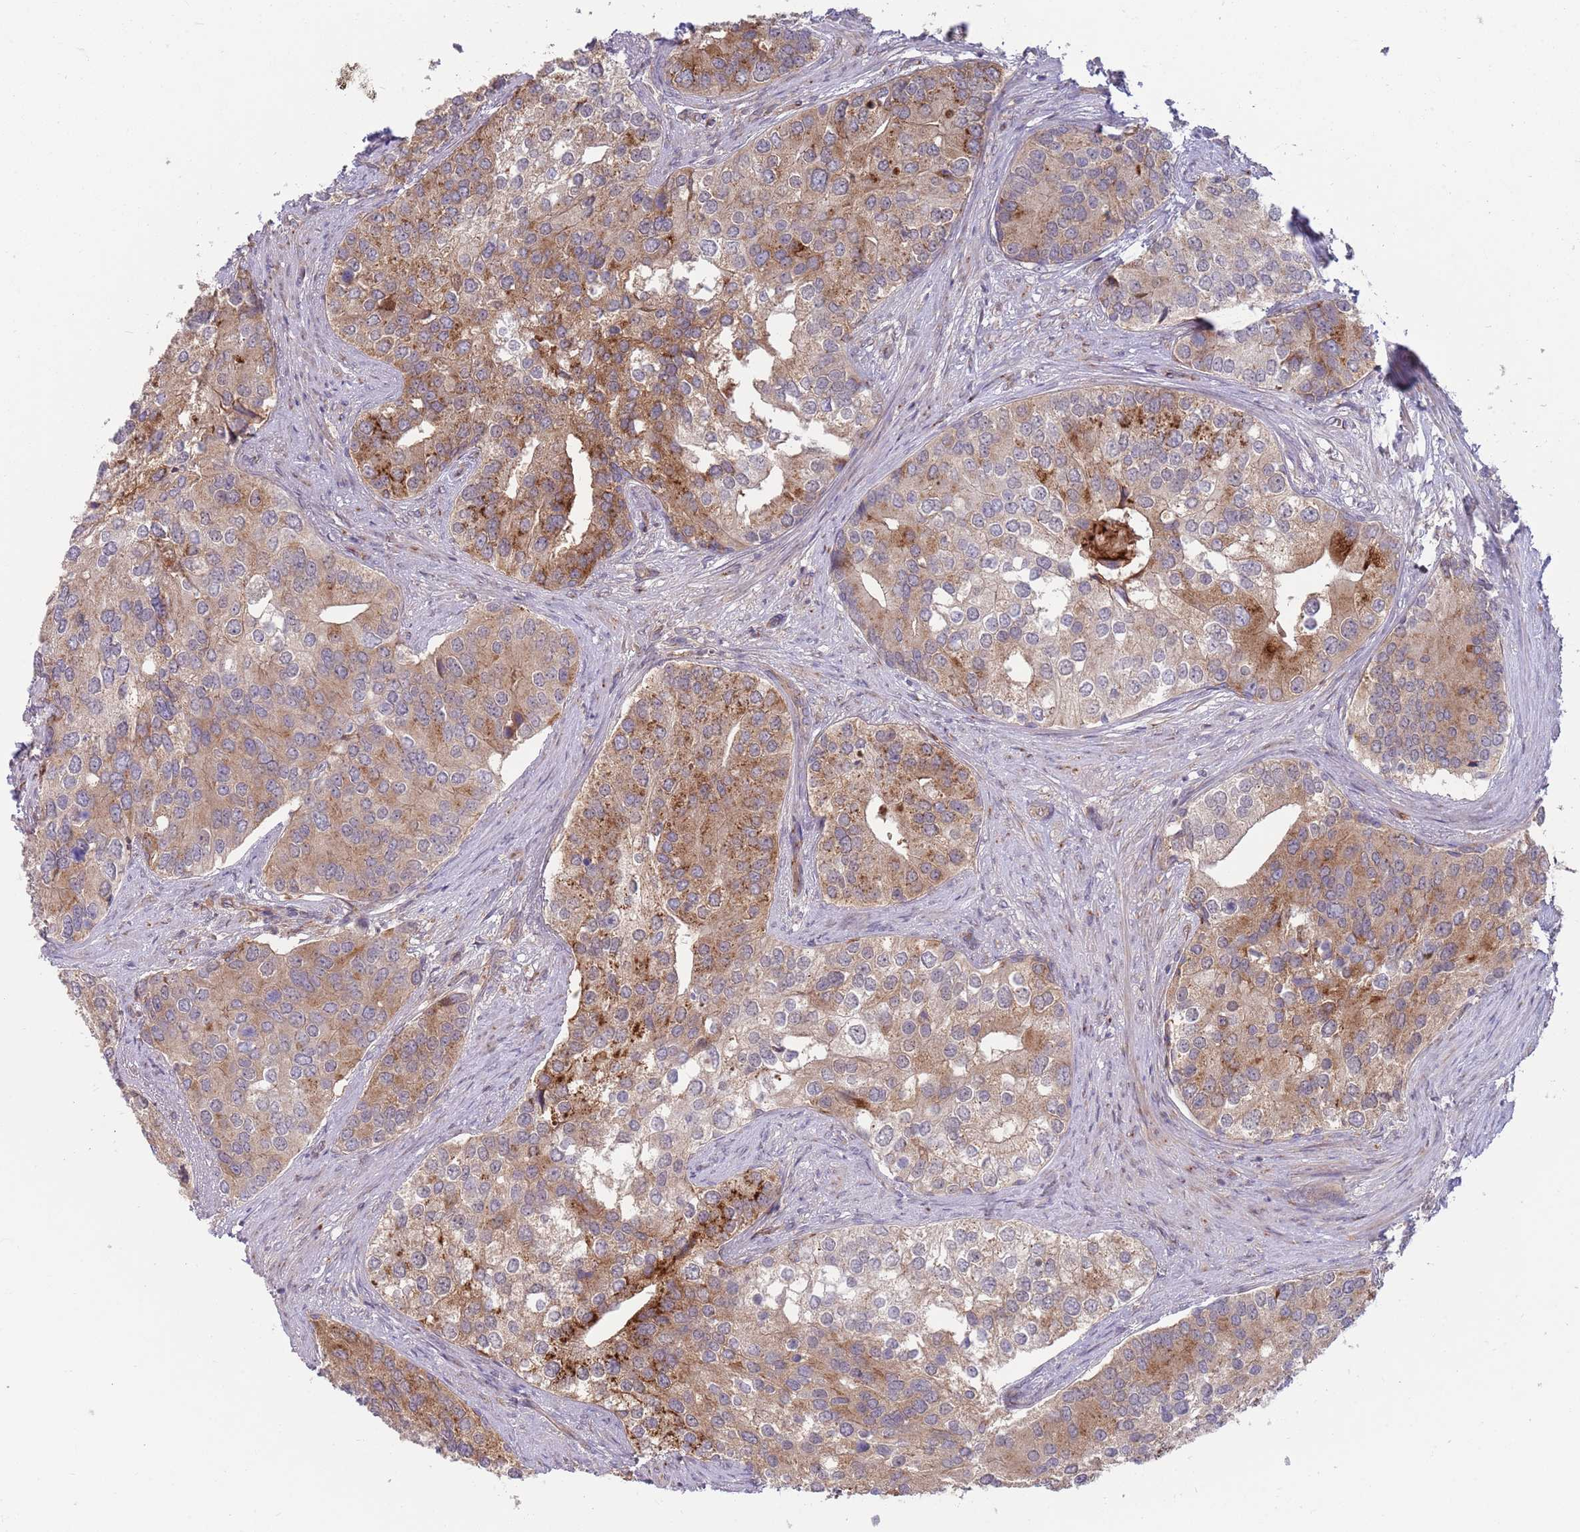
{"staining": {"intensity": "moderate", "quantity": ">75%", "location": "cytoplasmic/membranous"}, "tissue": "prostate cancer", "cell_type": "Tumor cells", "image_type": "cancer", "snomed": [{"axis": "morphology", "description": "Adenocarcinoma, High grade"}, {"axis": "topography", "description": "Prostate"}], "caption": "Immunohistochemical staining of human prostate high-grade adenocarcinoma shows medium levels of moderate cytoplasmic/membranous protein positivity in about >75% of tumor cells. (IHC, brightfield microscopy, high magnification).", "gene": "BTBD7", "patient": {"sex": "male", "age": 62}}